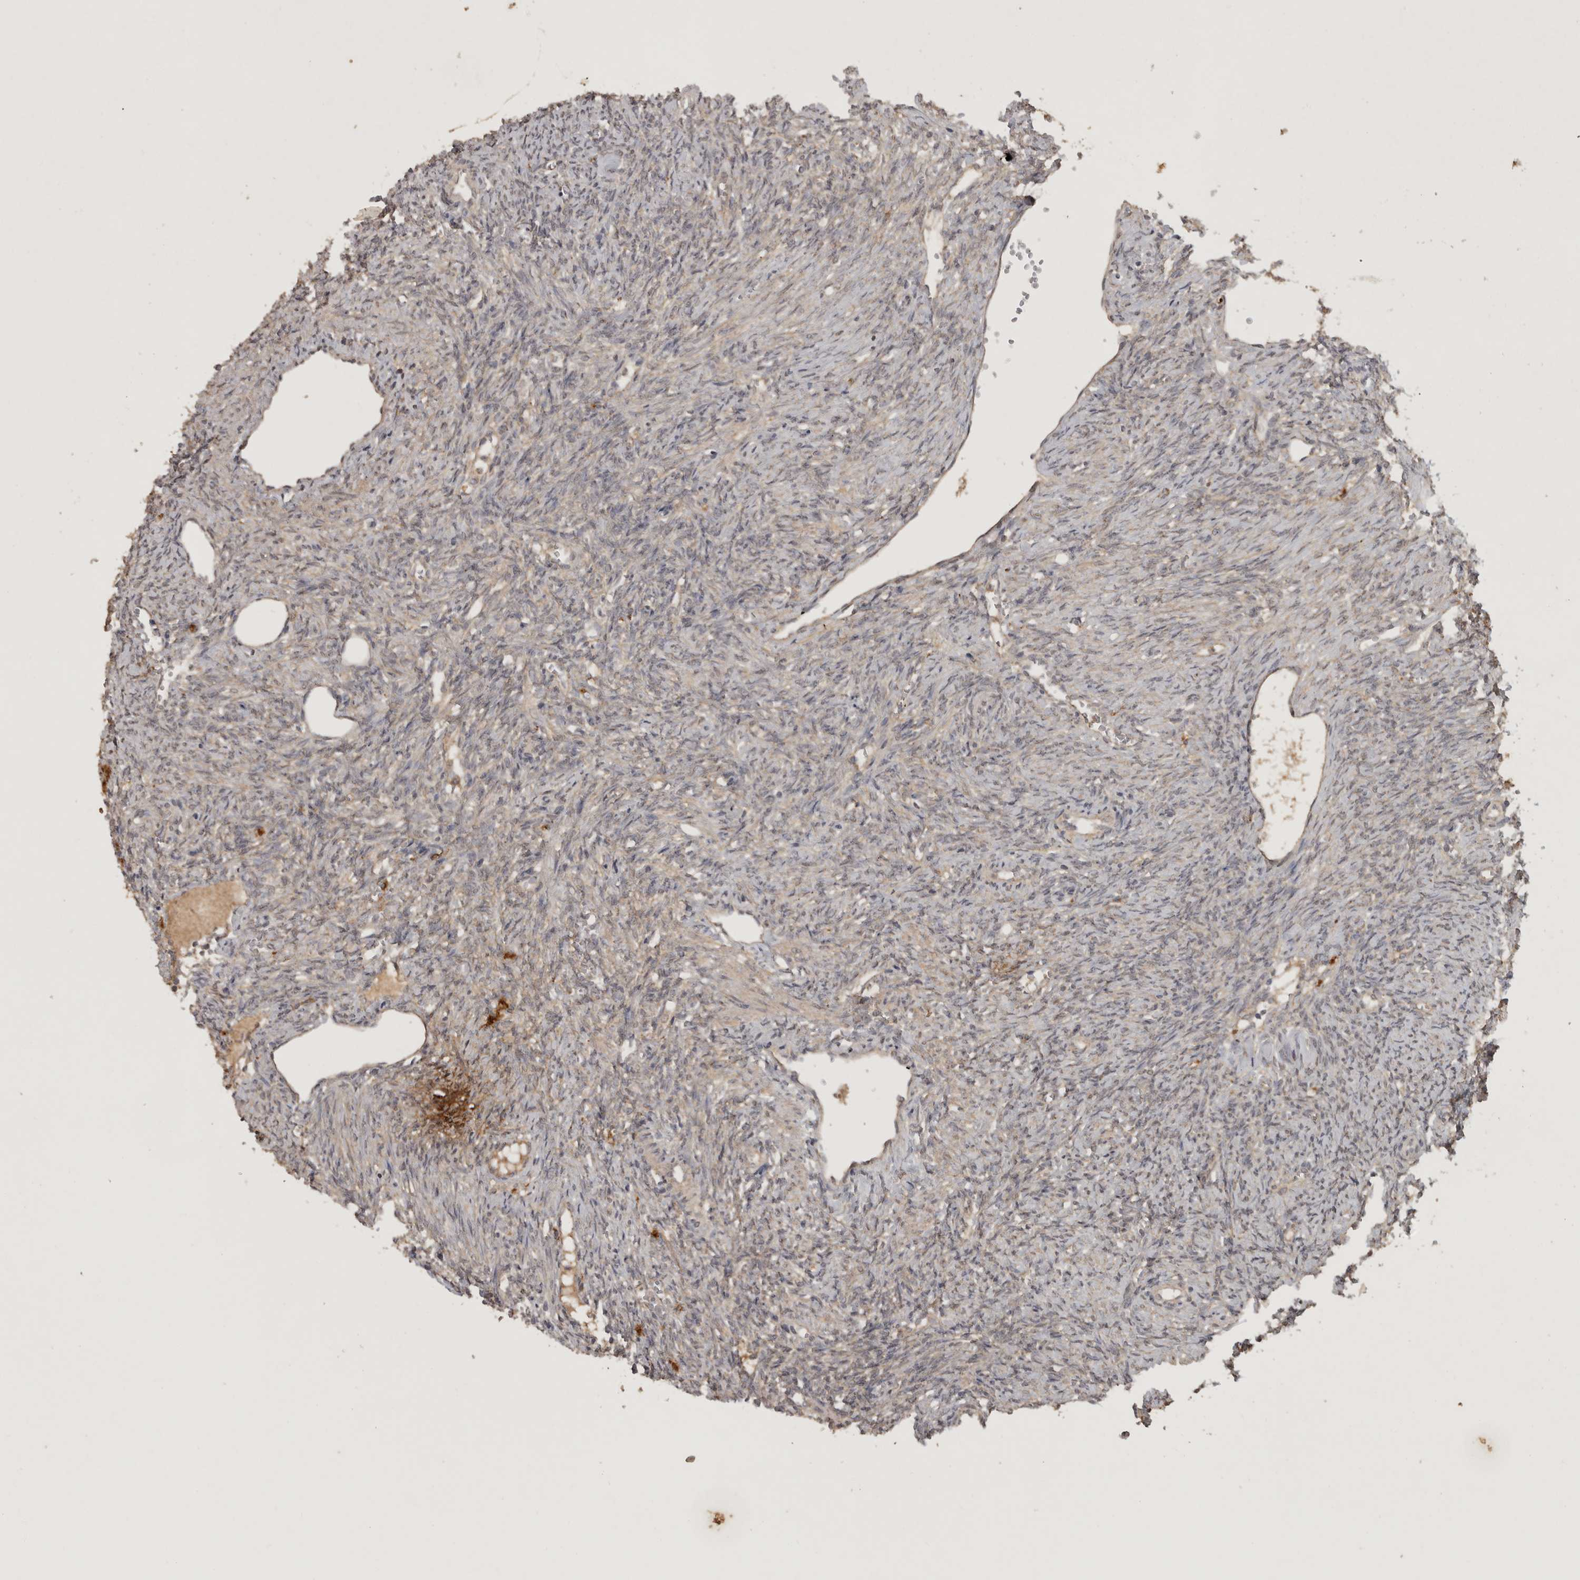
{"staining": {"intensity": "weak", "quantity": ">75%", "location": "cytoplasmic/membranous"}, "tissue": "ovary", "cell_type": "Follicle cells", "image_type": "normal", "snomed": [{"axis": "morphology", "description": "Normal tissue, NOS"}, {"axis": "topography", "description": "Ovary"}], "caption": "Immunohistochemical staining of normal human ovary shows >75% levels of weak cytoplasmic/membranous protein positivity in approximately >75% of follicle cells. The staining is performed using DAB brown chromogen to label protein expression. The nuclei are counter-stained blue using hematoxylin.", "gene": "ADAMTS4", "patient": {"sex": "female", "age": 41}}